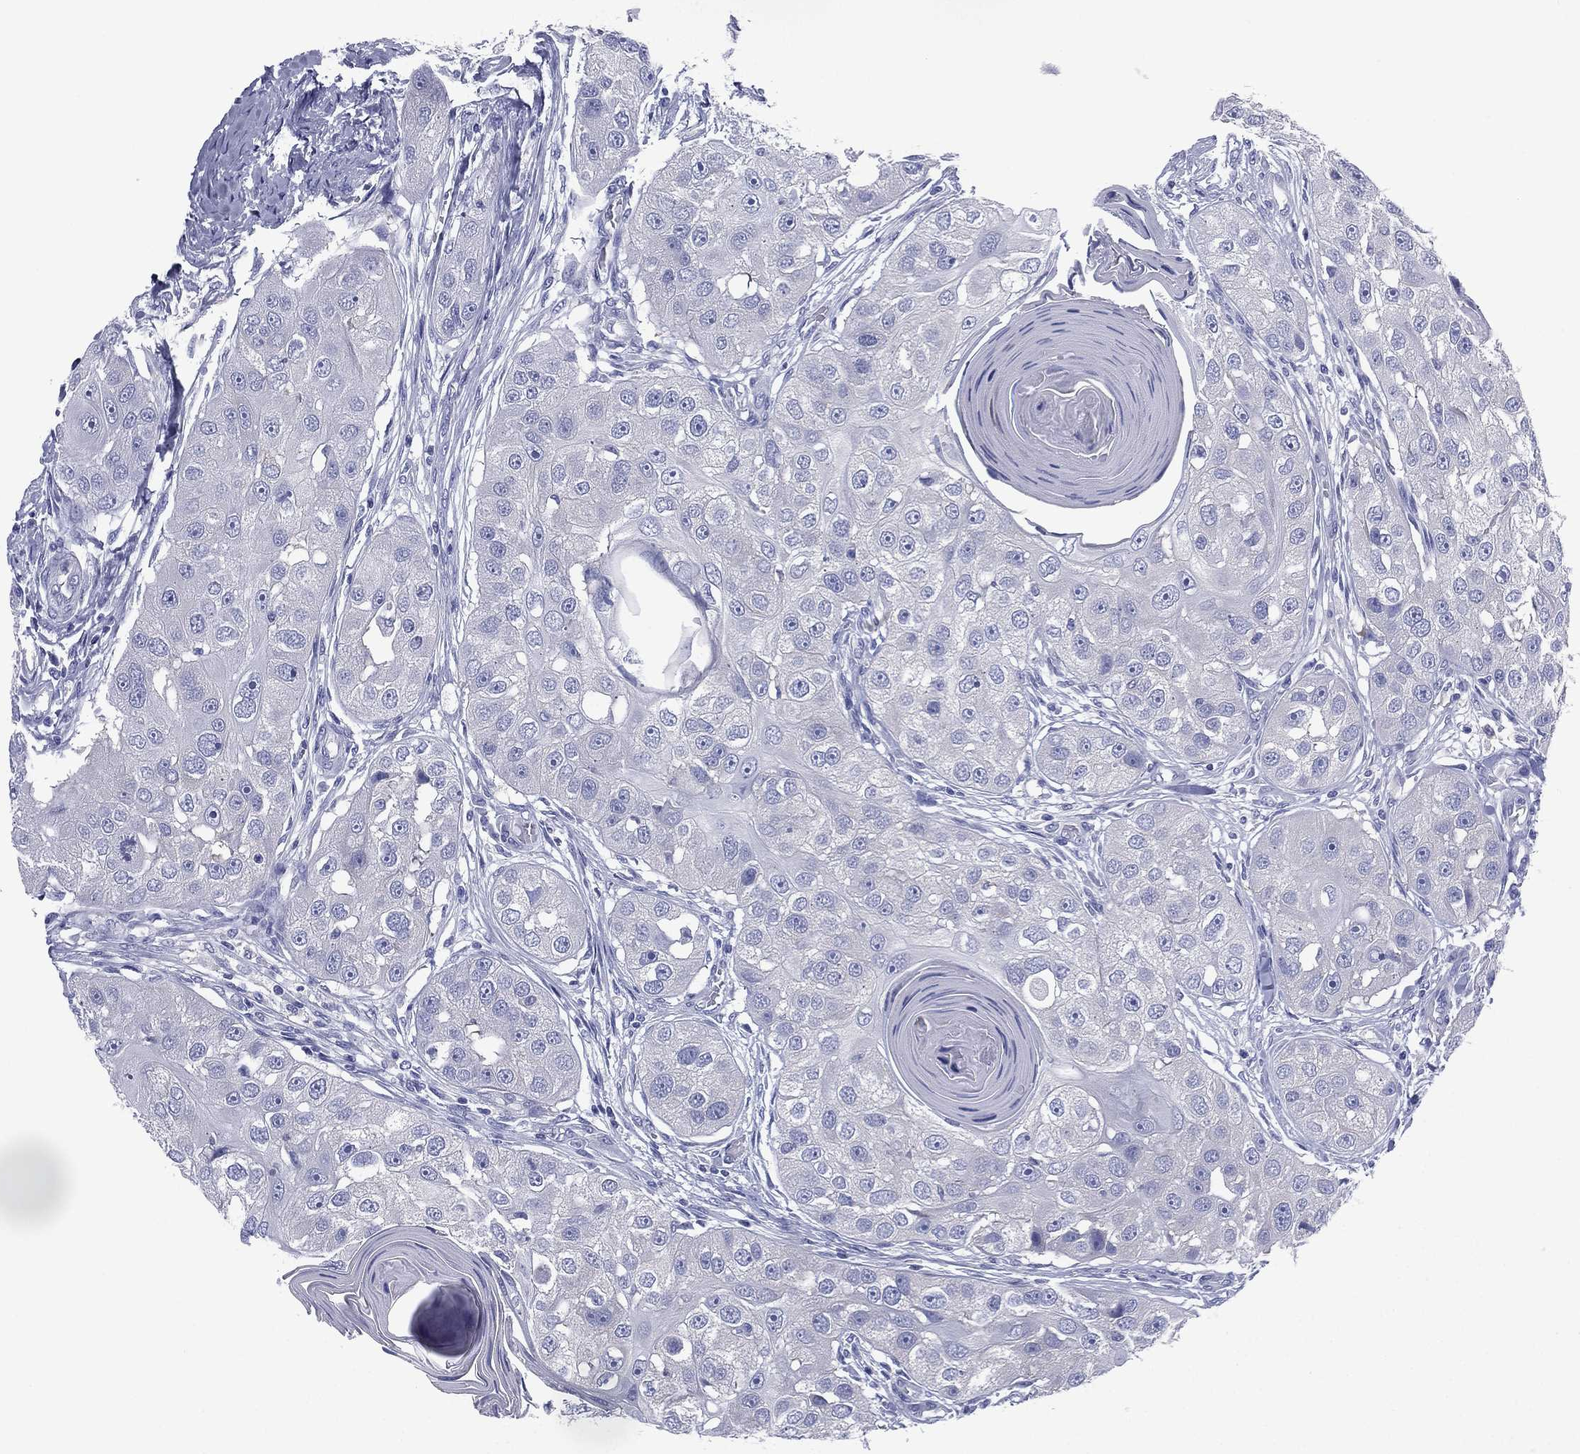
{"staining": {"intensity": "negative", "quantity": "none", "location": "none"}, "tissue": "head and neck cancer", "cell_type": "Tumor cells", "image_type": "cancer", "snomed": [{"axis": "morphology", "description": "Normal tissue, NOS"}, {"axis": "morphology", "description": "Squamous cell carcinoma, NOS"}, {"axis": "topography", "description": "Skeletal muscle"}, {"axis": "topography", "description": "Head-Neck"}], "caption": "A high-resolution photomicrograph shows immunohistochemistry staining of head and neck squamous cell carcinoma, which displays no significant expression in tumor cells.", "gene": "FCER2", "patient": {"sex": "male", "age": 51}}